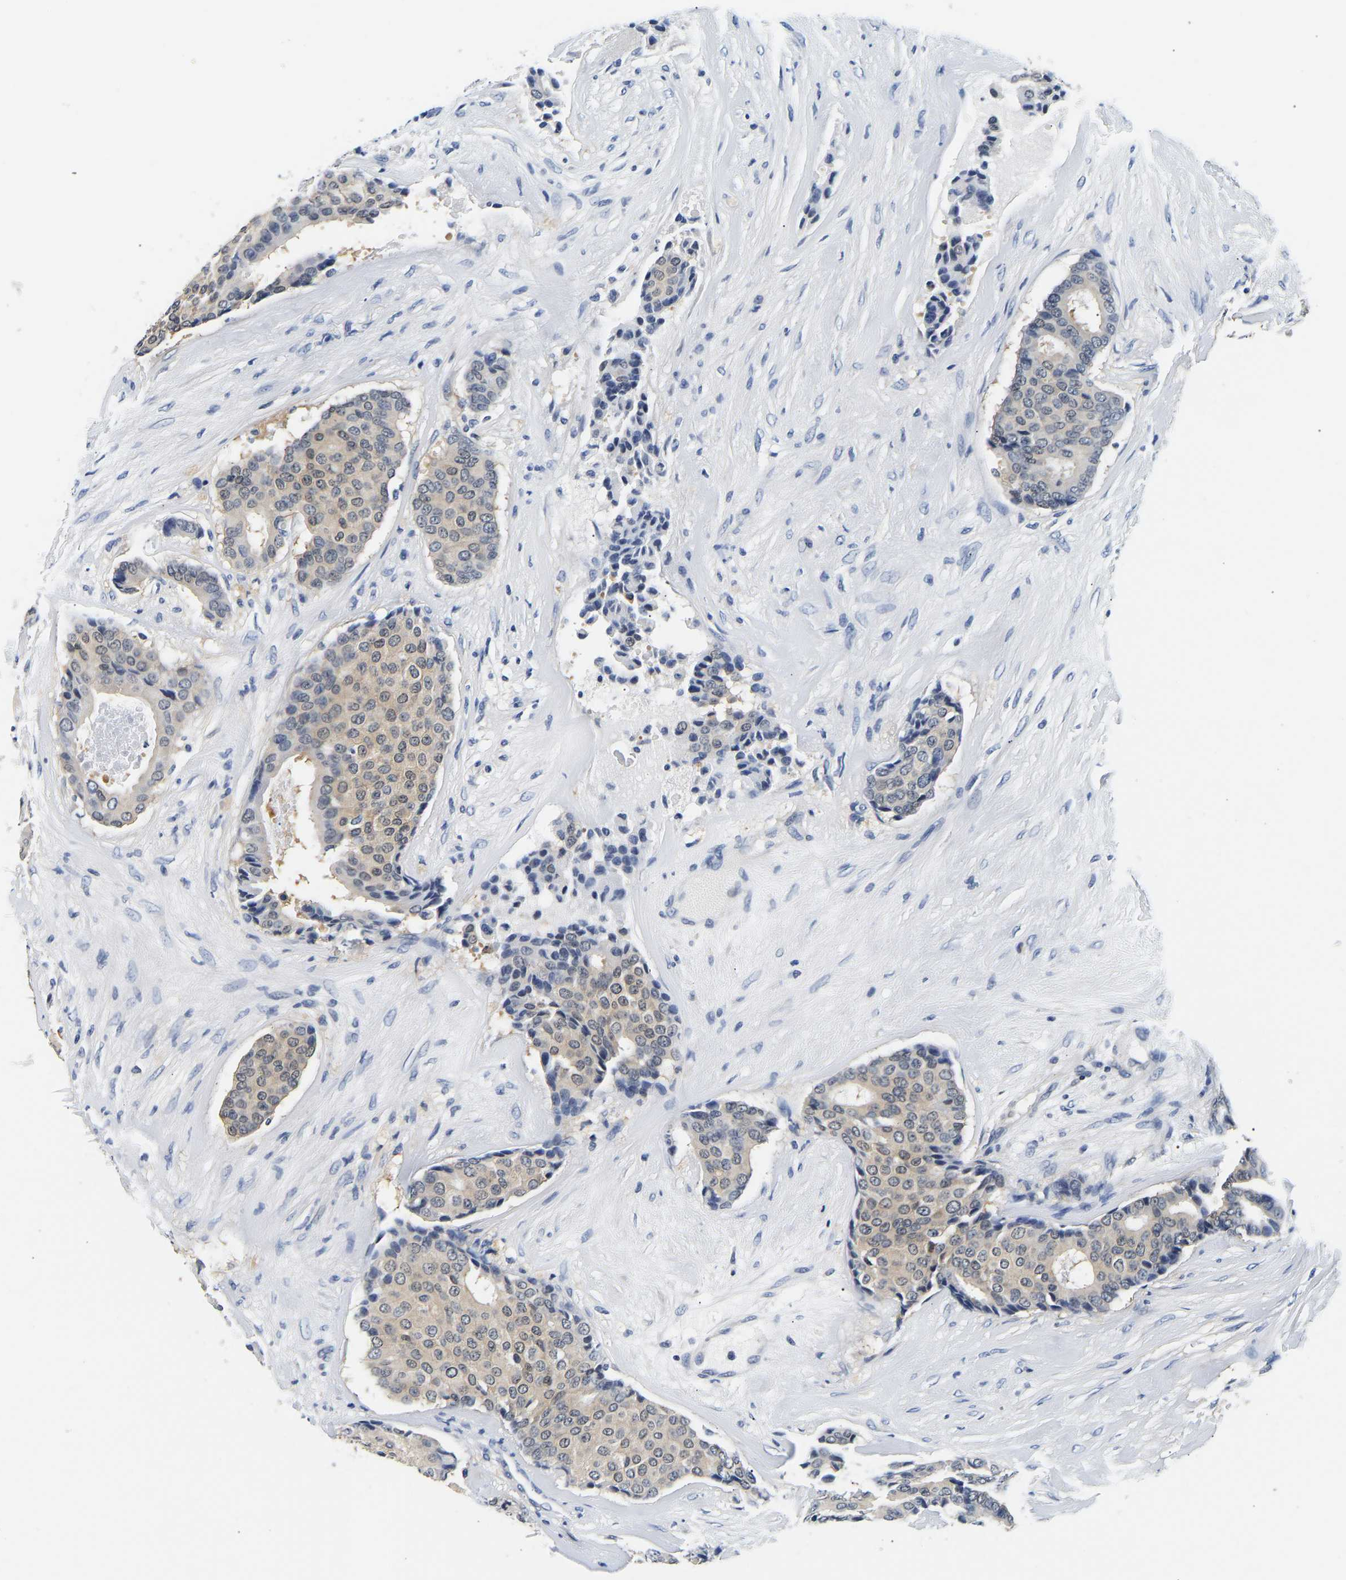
{"staining": {"intensity": "weak", "quantity": "25%-75%", "location": "cytoplasmic/membranous"}, "tissue": "breast cancer", "cell_type": "Tumor cells", "image_type": "cancer", "snomed": [{"axis": "morphology", "description": "Duct carcinoma"}, {"axis": "topography", "description": "Breast"}], "caption": "Immunohistochemistry photomicrograph of neoplastic tissue: breast cancer (infiltrating ductal carcinoma) stained using IHC exhibits low levels of weak protein expression localized specifically in the cytoplasmic/membranous of tumor cells, appearing as a cytoplasmic/membranous brown color.", "gene": "UCHL3", "patient": {"sex": "female", "age": 75}}